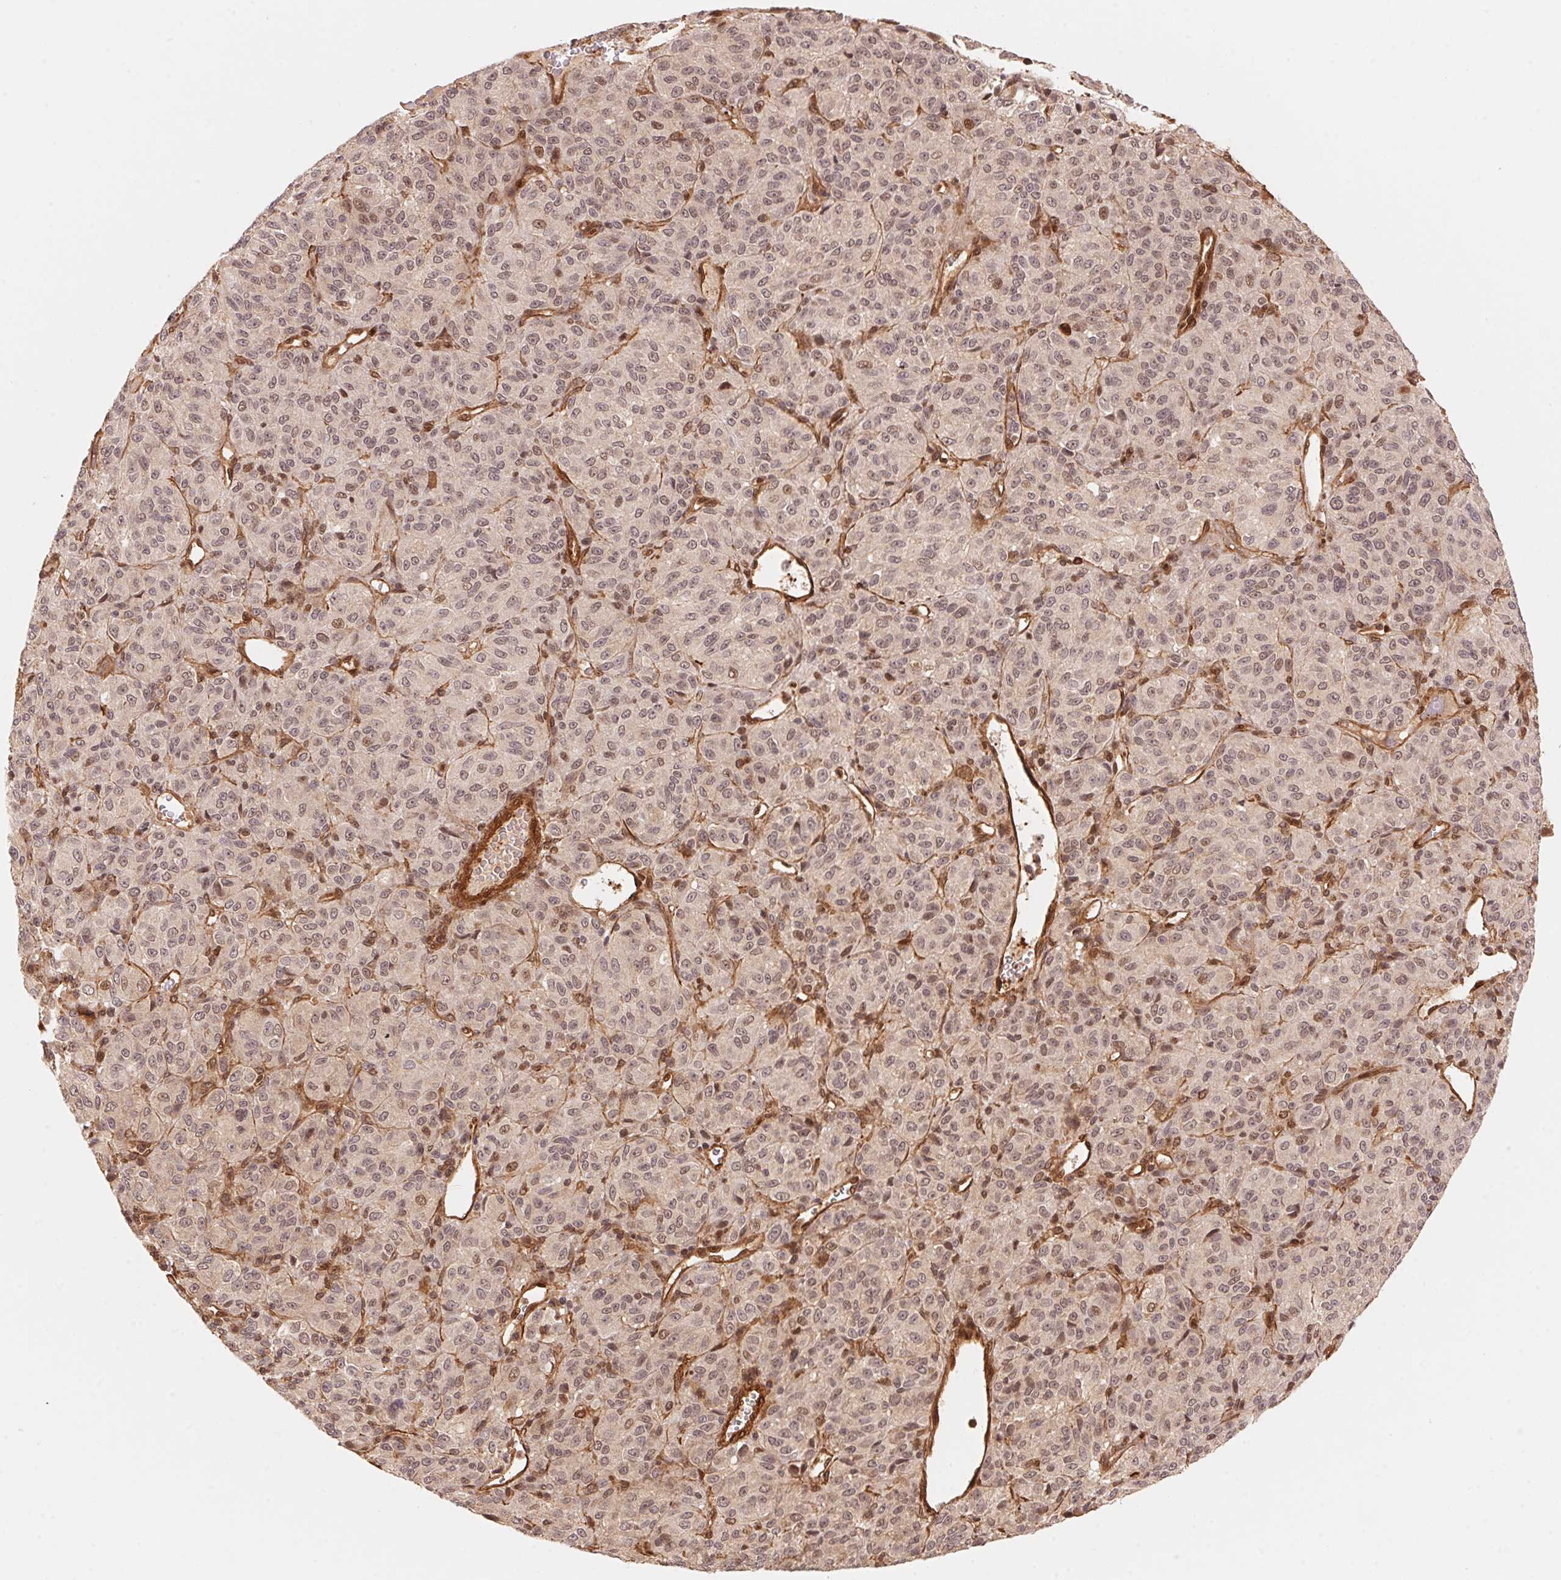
{"staining": {"intensity": "moderate", "quantity": "<25%", "location": "nuclear"}, "tissue": "melanoma", "cell_type": "Tumor cells", "image_type": "cancer", "snomed": [{"axis": "morphology", "description": "Malignant melanoma, Metastatic site"}, {"axis": "topography", "description": "Brain"}], "caption": "The photomicrograph exhibits a brown stain indicating the presence of a protein in the nuclear of tumor cells in malignant melanoma (metastatic site).", "gene": "TNIP2", "patient": {"sex": "female", "age": 56}}